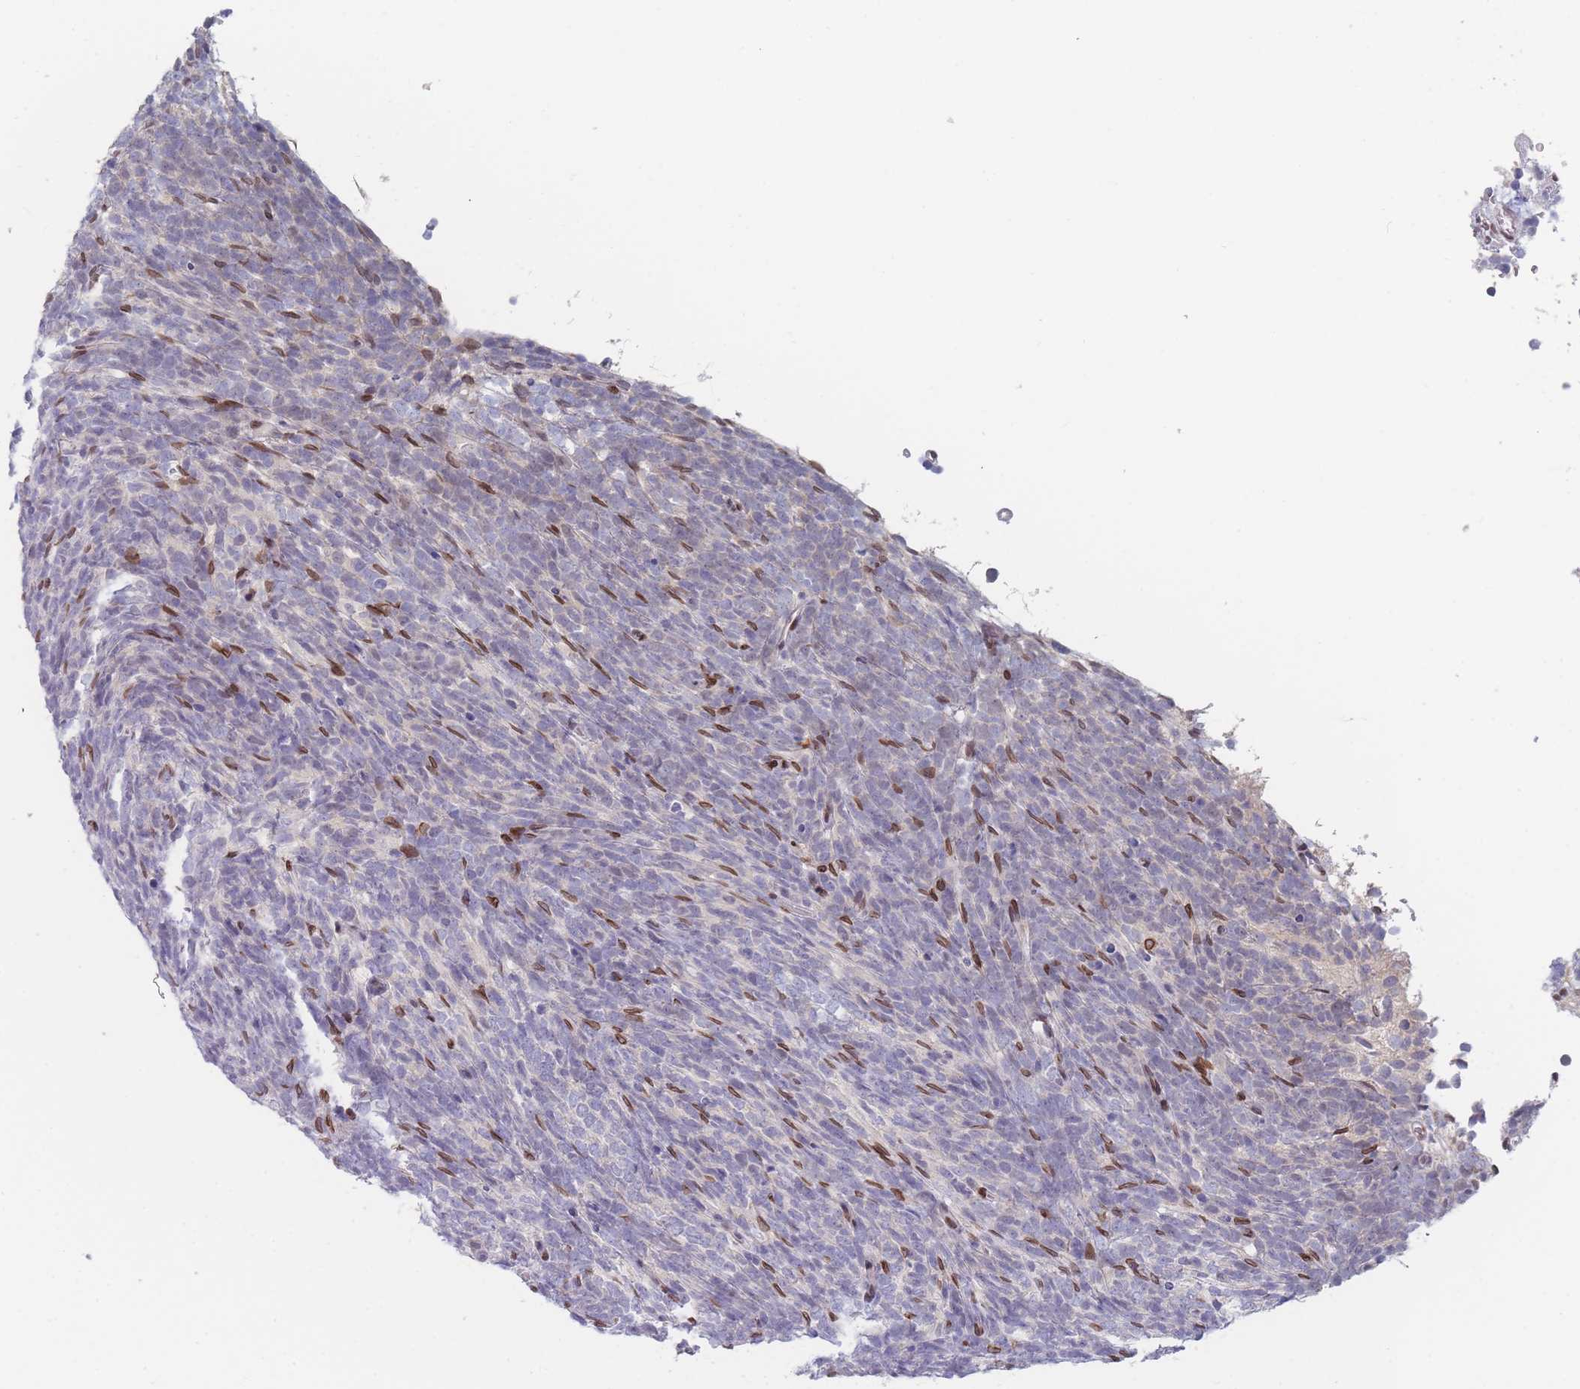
{"staining": {"intensity": "negative", "quantity": "none", "location": "none"}, "tissue": "glioma", "cell_type": "Tumor cells", "image_type": "cancer", "snomed": [{"axis": "morphology", "description": "Glioma, malignant, Low grade"}, {"axis": "topography", "description": "Brain"}], "caption": "Tumor cells show no significant protein positivity in glioma. (Stains: DAB (3,3'-diaminobenzidine) immunohistochemistry (IHC) with hematoxylin counter stain, Microscopy: brightfield microscopy at high magnification).", "gene": "ZBTB1", "patient": {"sex": "female", "age": 1}}